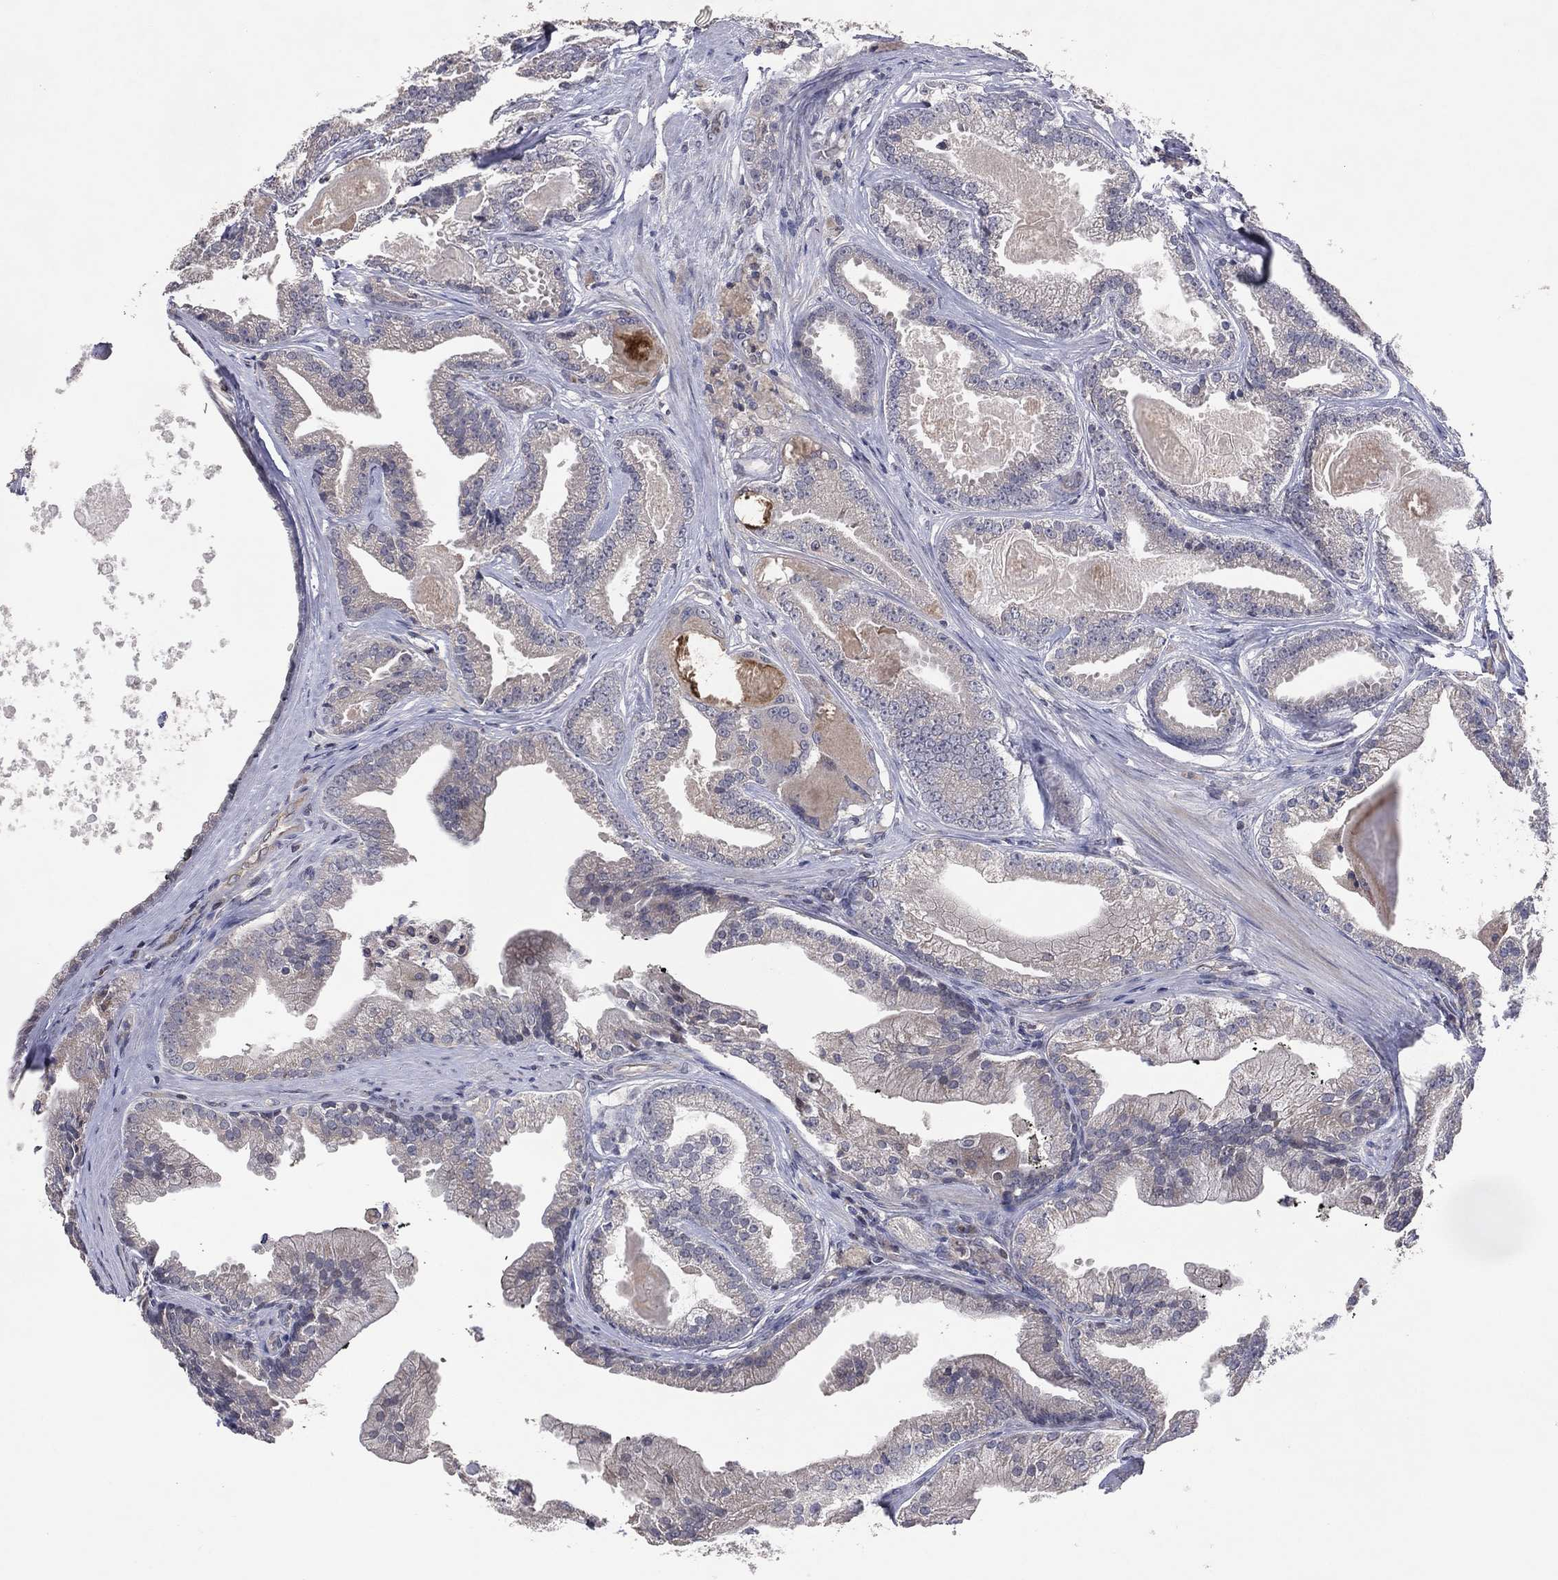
{"staining": {"intensity": "negative", "quantity": "none", "location": "none"}, "tissue": "prostate cancer", "cell_type": "Tumor cells", "image_type": "cancer", "snomed": [{"axis": "morphology", "description": "Adenocarcinoma, NOS"}, {"axis": "morphology", "description": "Adenocarcinoma, High grade"}, {"axis": "topography", "description": "Prostate"}], "caption": "Immunohistochemistry (IHC) of human prostate adenocarcinoma (high-grade) displays no positivity in tumor cells. (Stains: DAB IHC with hematoxylin counter stain, Microscopy: brightfield microscopy at high magnification).", "gene": "DNAH7", "patient": {"sex": "male", "age": 64}}